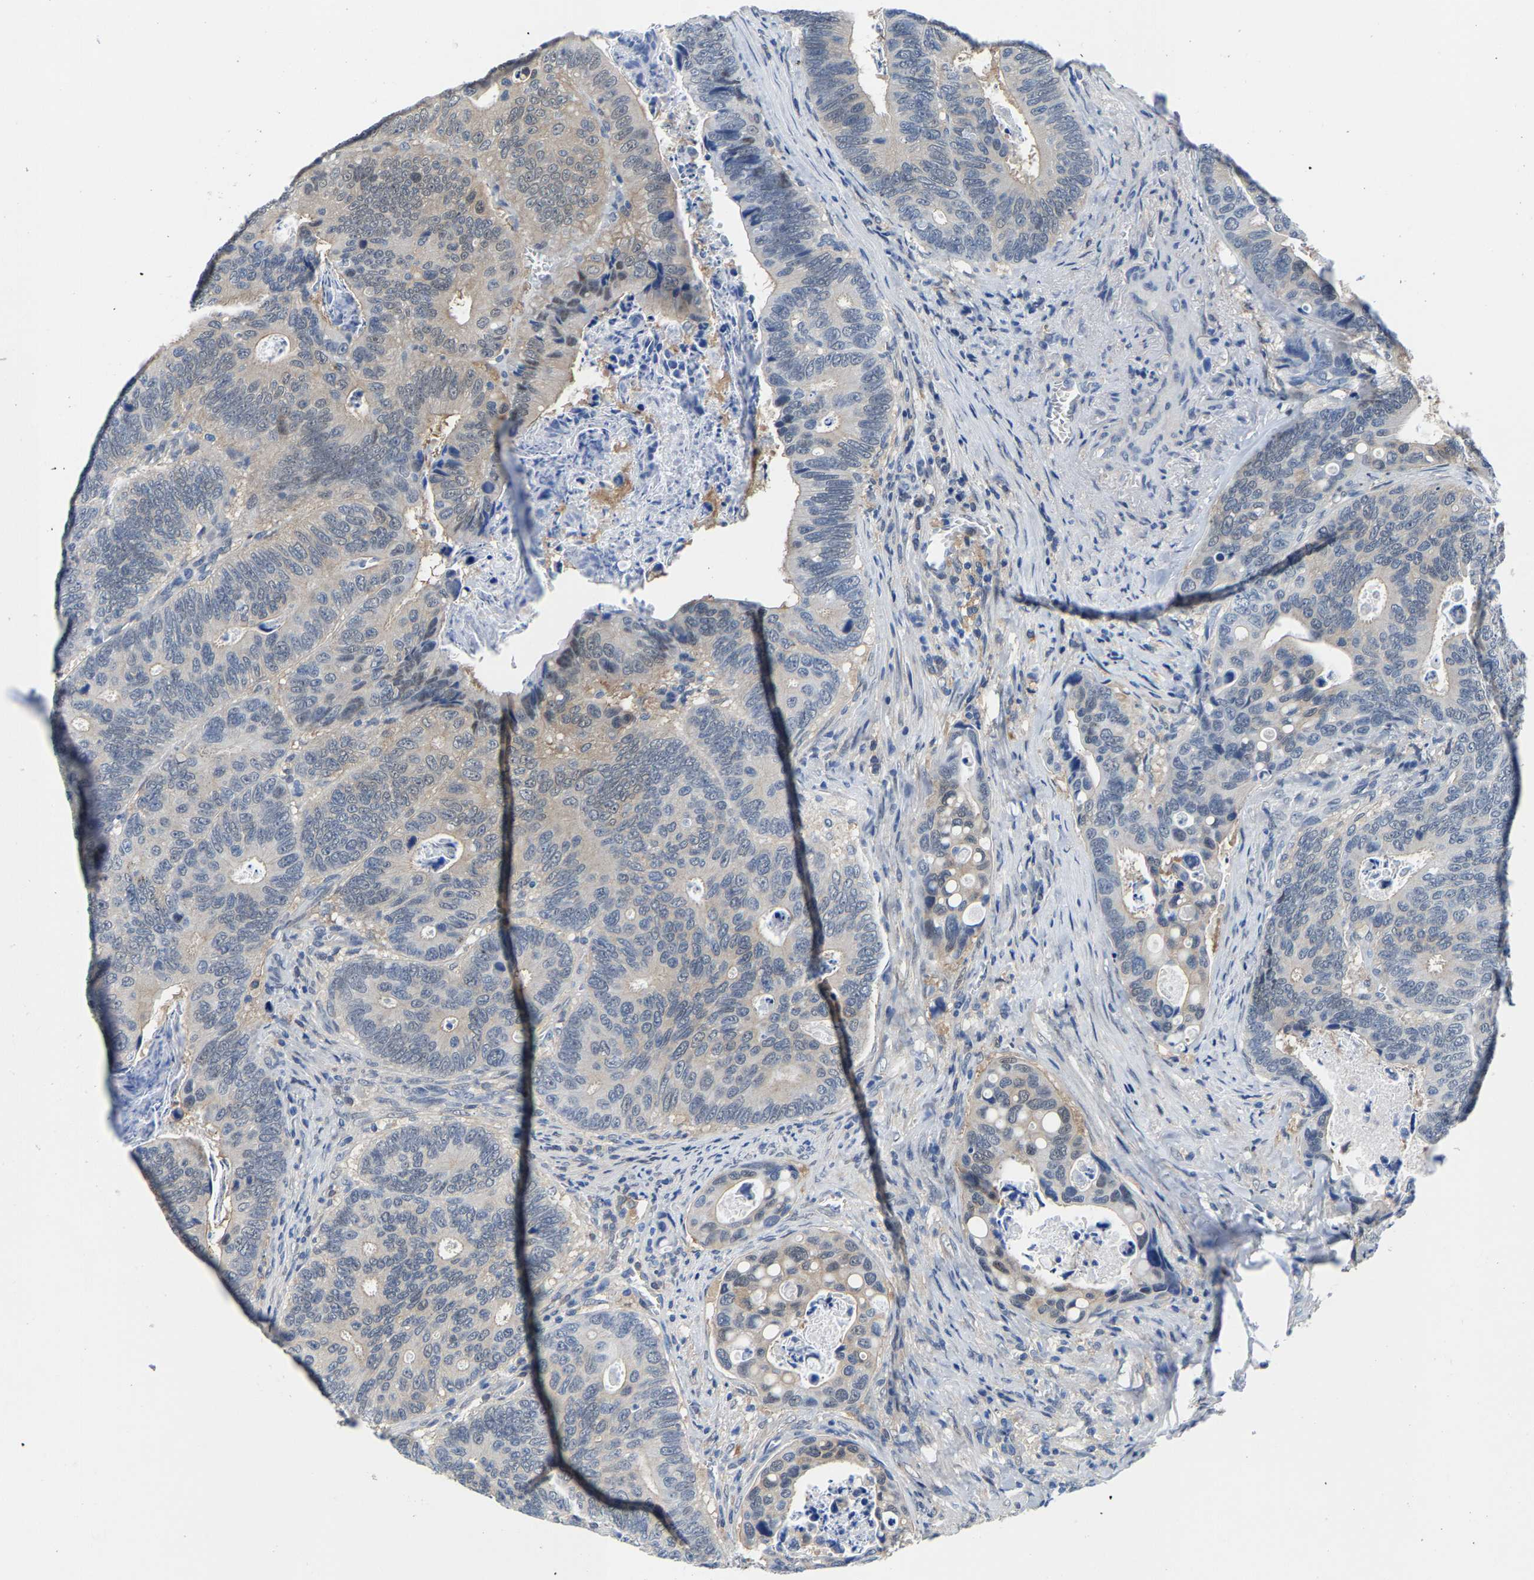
{"staining": {"intensity": "weak", "quantity": "<25%", "location": "cytoplasmic/membranous"}, "tissue": "colorectal cancer", "cell_type": "Tumor cells", "image_type": "cancer", "snomed": [{"axis": "morphology", "description": "Inflammation, NOS"}, {"axis": "morphology", "description": "Adenocarcinoma, NOS"}, {"axis": "topography", "description": "Colon"}], "caption": "DAB immunohistochemical staining of colorectal adenocarcinoma displays no significant positivity in tumor cells.", "gene": "SSH3", "patient": {"sex": "male", "age": 72}}